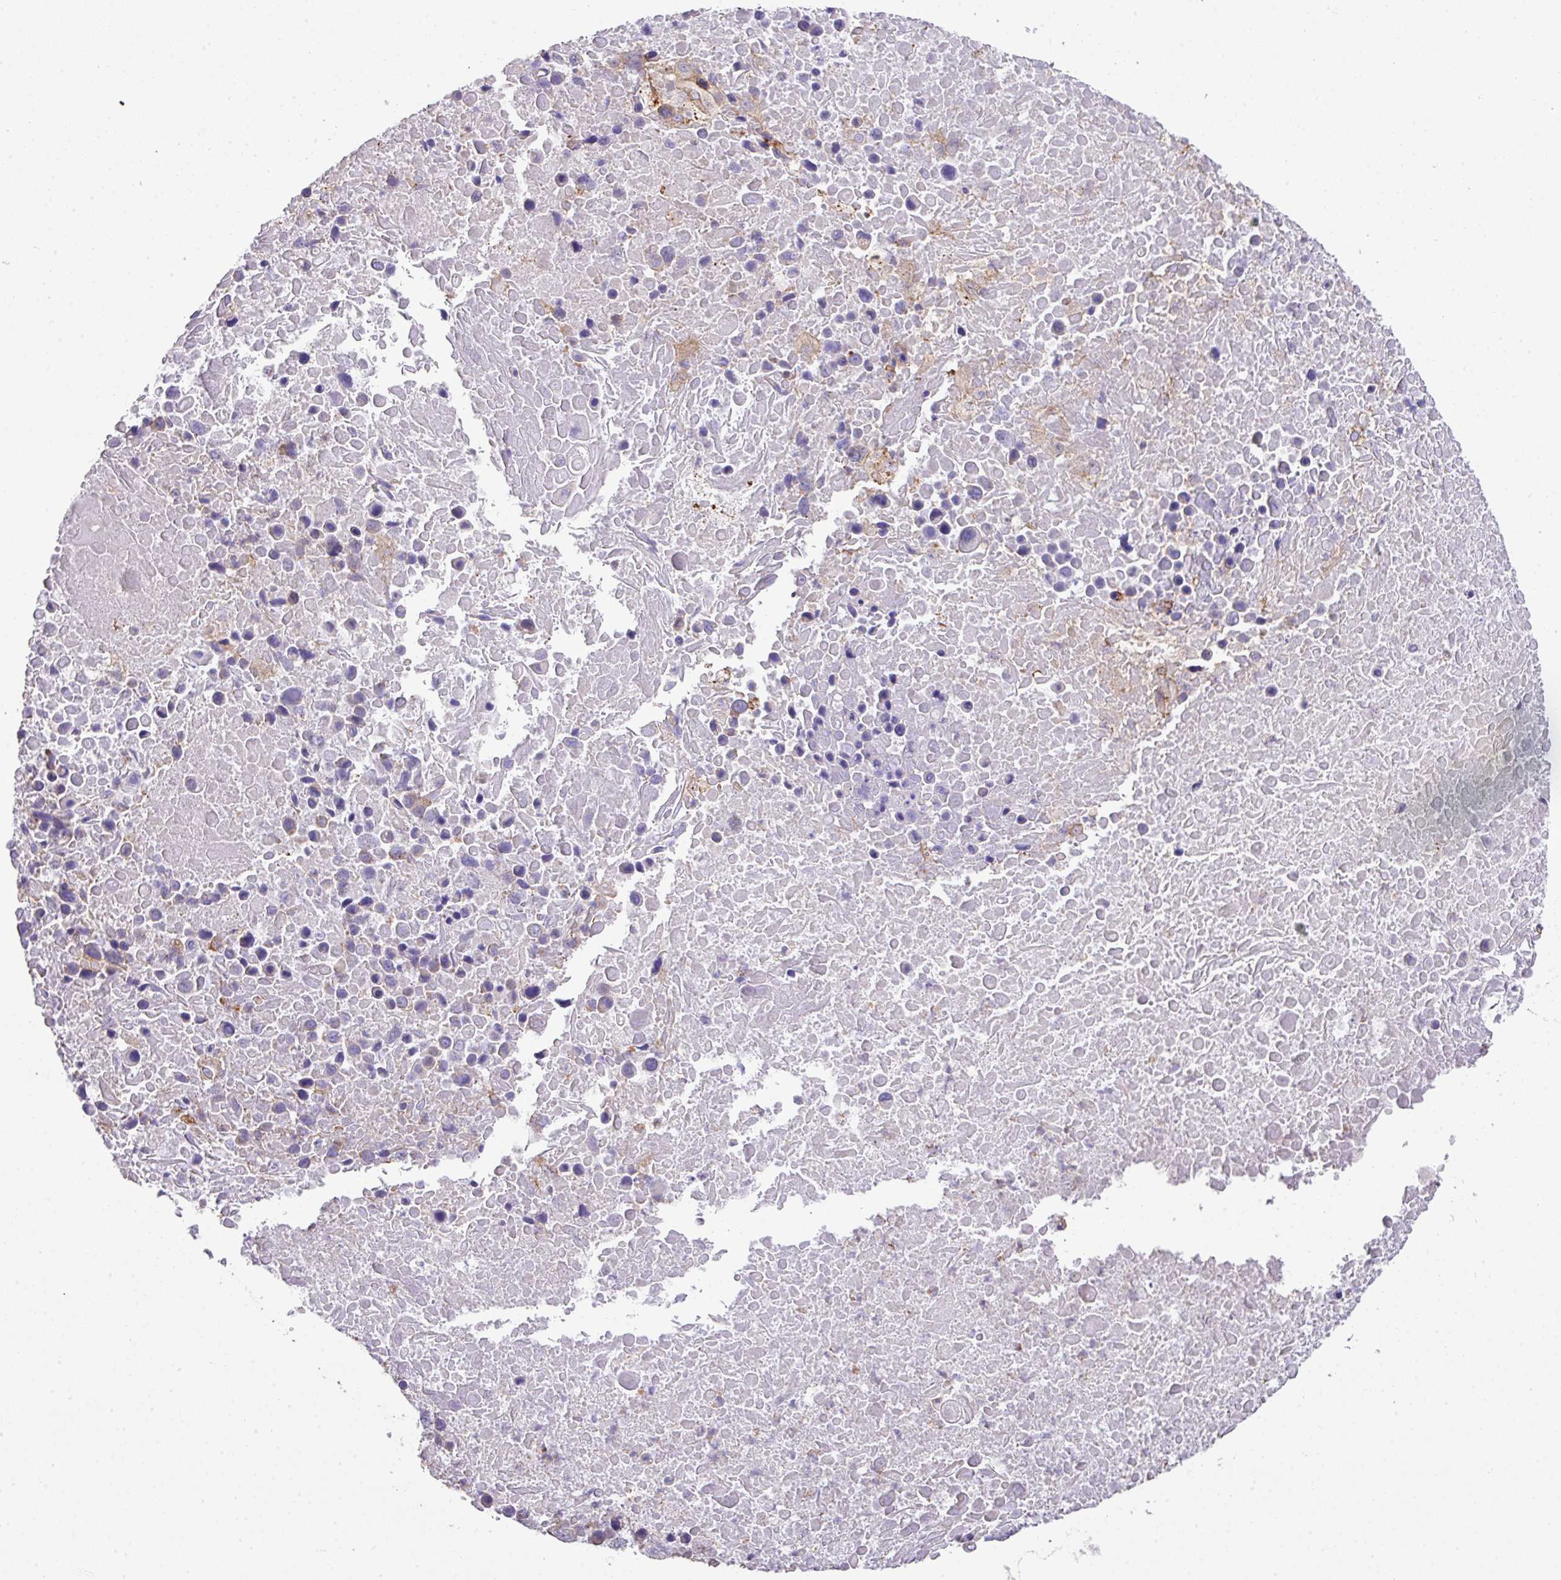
{"staining": {"intensity": "negative", "quantity": "none", "location": "none"}, "tissue": "lung cancer", "cell_type": "Tumor cells", "image_type": "cancer", "snomed": [{"axis": "morphology", "description": "Normal tissue, NOS"}, {"axis": "morphology", "description": "Squamous cell carcinoma, NOS"}, {"axis": "topography", "description": "Lymph node"}, {"axis": "topography", "description": "Lung"}], "caption": "Immunohistochemistry of human lung cancer displays no expression in tumor cells.", "gene": "LRRC41", "patient": {"sex": "male", "age": 66}}